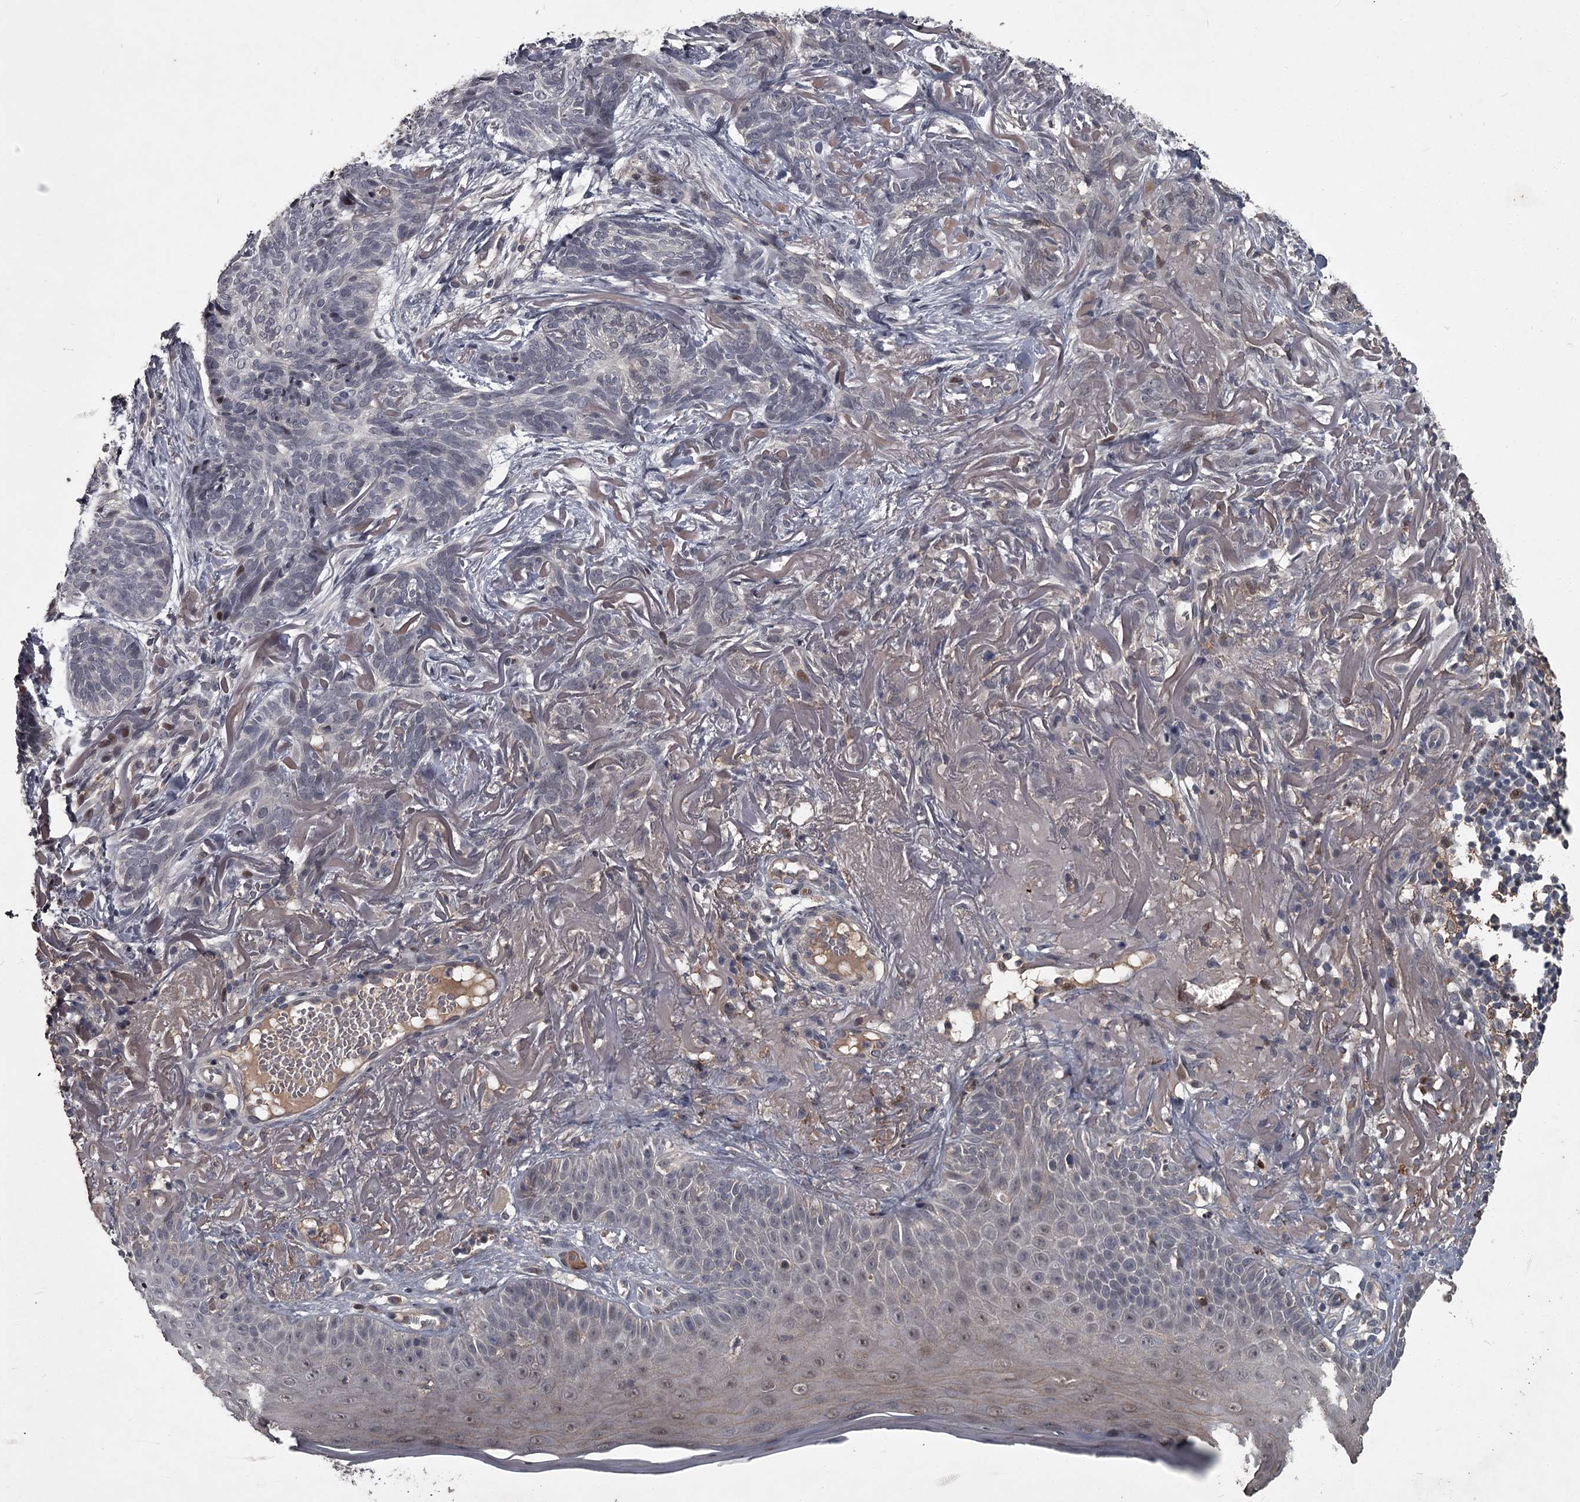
{"staining": {"intensity": "negative", "quantity": "none", "location": "none"}, "tissue": "skin cancer", "cell_type": "Tumor cells", "image_type": "cancer", "snomed": [{"axis": "morphology", "description": "Normal tissue, NOS"}, {"axis": "morphology", "description": "Basal cell carcinoma"}, {"axis": "topography", "description": "Skin"}], "caption": "An image of human skin cancer is negative for staining in tumor cells.", "gene": "FLVCR2", "patient": {"sex": "male", "age": 66}}